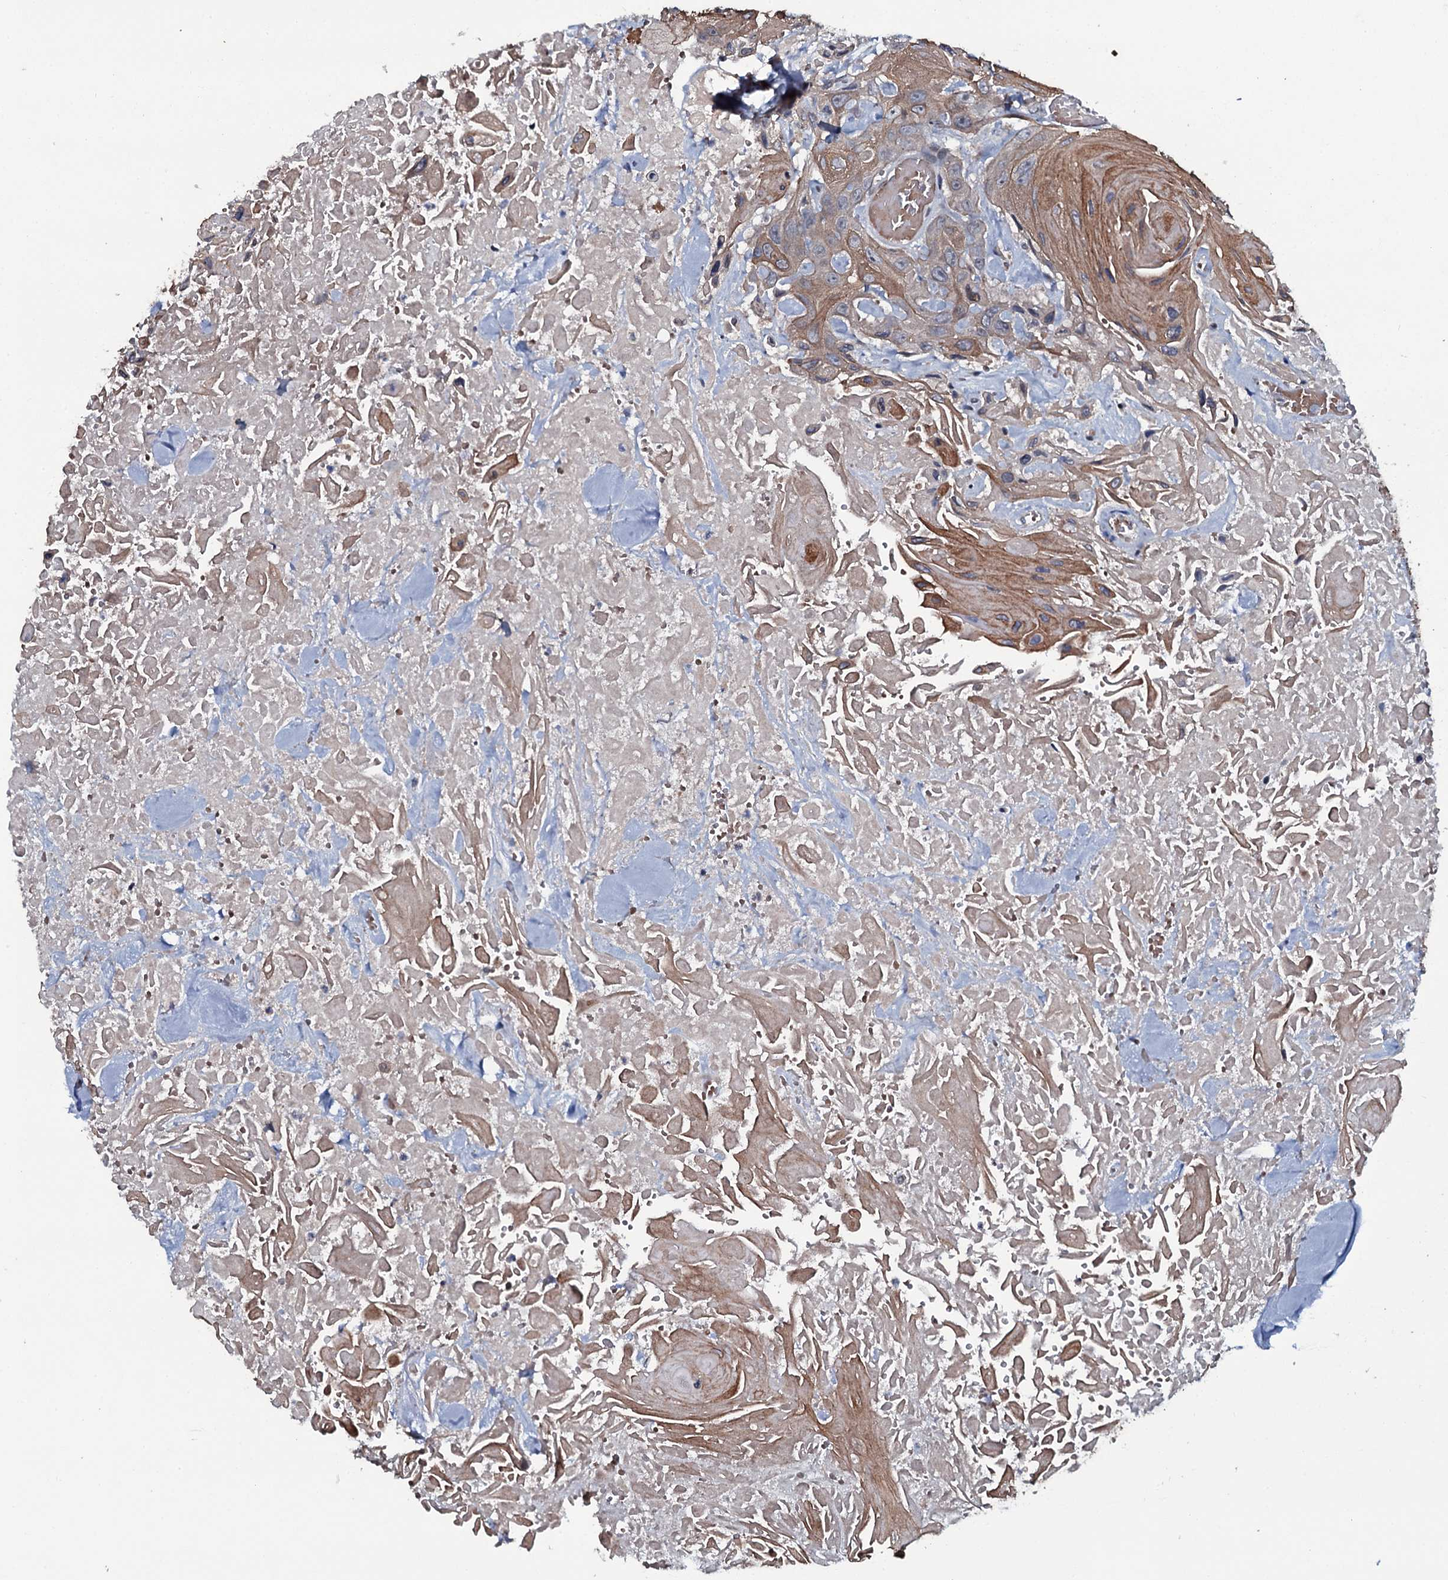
{"staining": {"intensity": "moderate", "quantity": "<25%", "location": "cytoplasmic/membranous"}, "tissue": "head and neck cancer", "cell_type": "Tumor cells", "image_type": "cancer", "snomed": [{"axis": "morphology", "description": "Squamous cell carcinoma, NOS"}, {"axis": "topography", "description": "Head-Neck"}], "caption": "Immunohistochemistry (IHC) image of head and neck squamous cell carcinoma stained for a protein (brown), which exhibits low levels of moderate cytoplasmic/membranous expression in approximately <25% of tumor cells.", "gene": "HDDC3", "patient": {"sex": "male", "age": 81}}